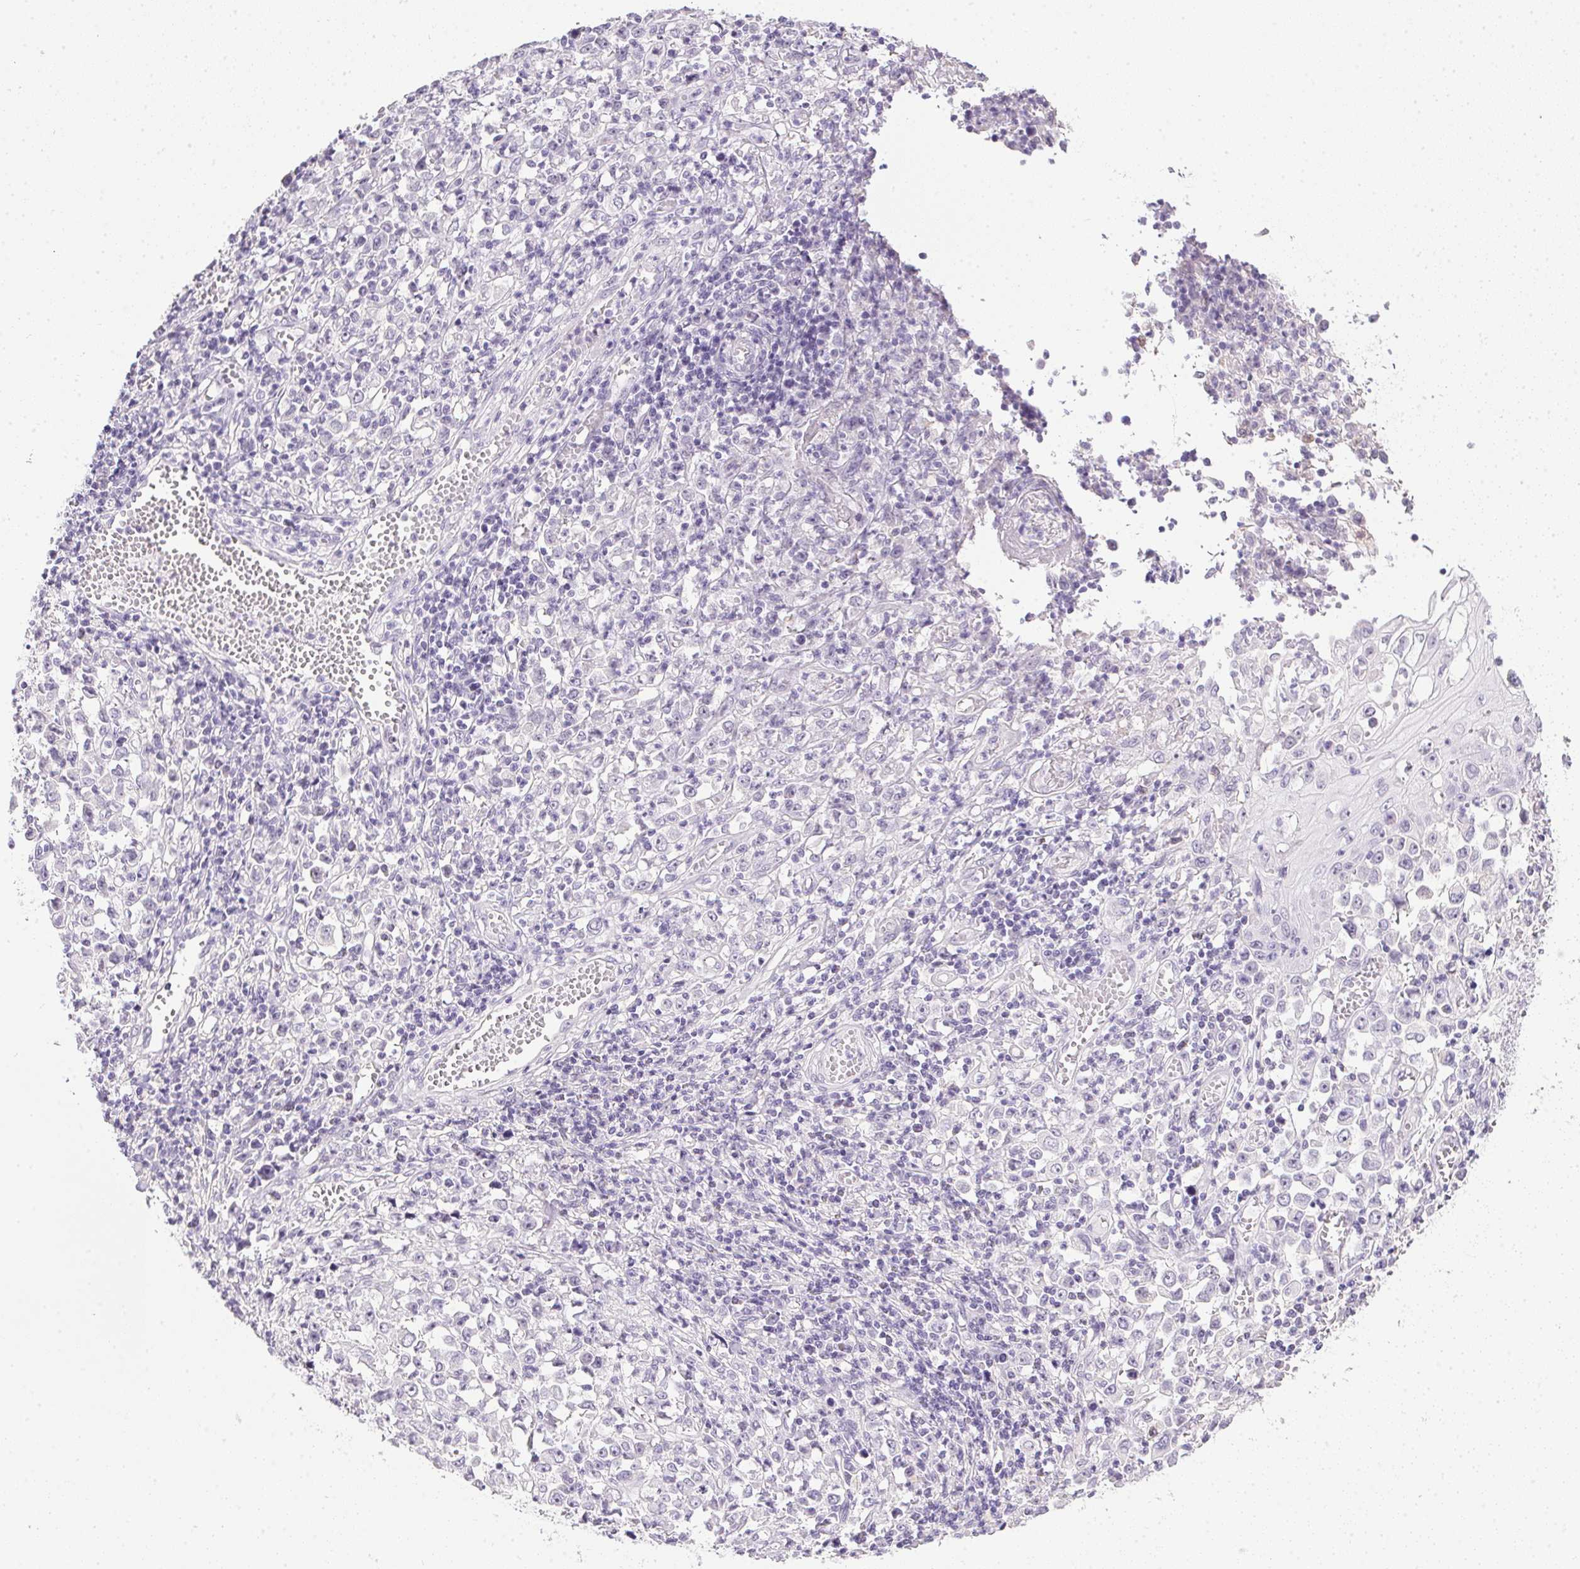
{"staining": {"intensity": "negative", "quantity": "none", "location": "none"}, "tissue": "stomach cancer", "cell_type": "Tumor cells", "image_type": "cancer", "snomed": [{"axis": "morphology", "description": "Adenocarcinoma, NOS"}, {"axis": "topography", "description": "Stomach, upper"}], "caption": "Histopathology image shows no protein positivity in tumor cells of stomach adenocarcinoma tissue.", "gene": "PRL", "patient": {"sex": "male", "age": 70}}